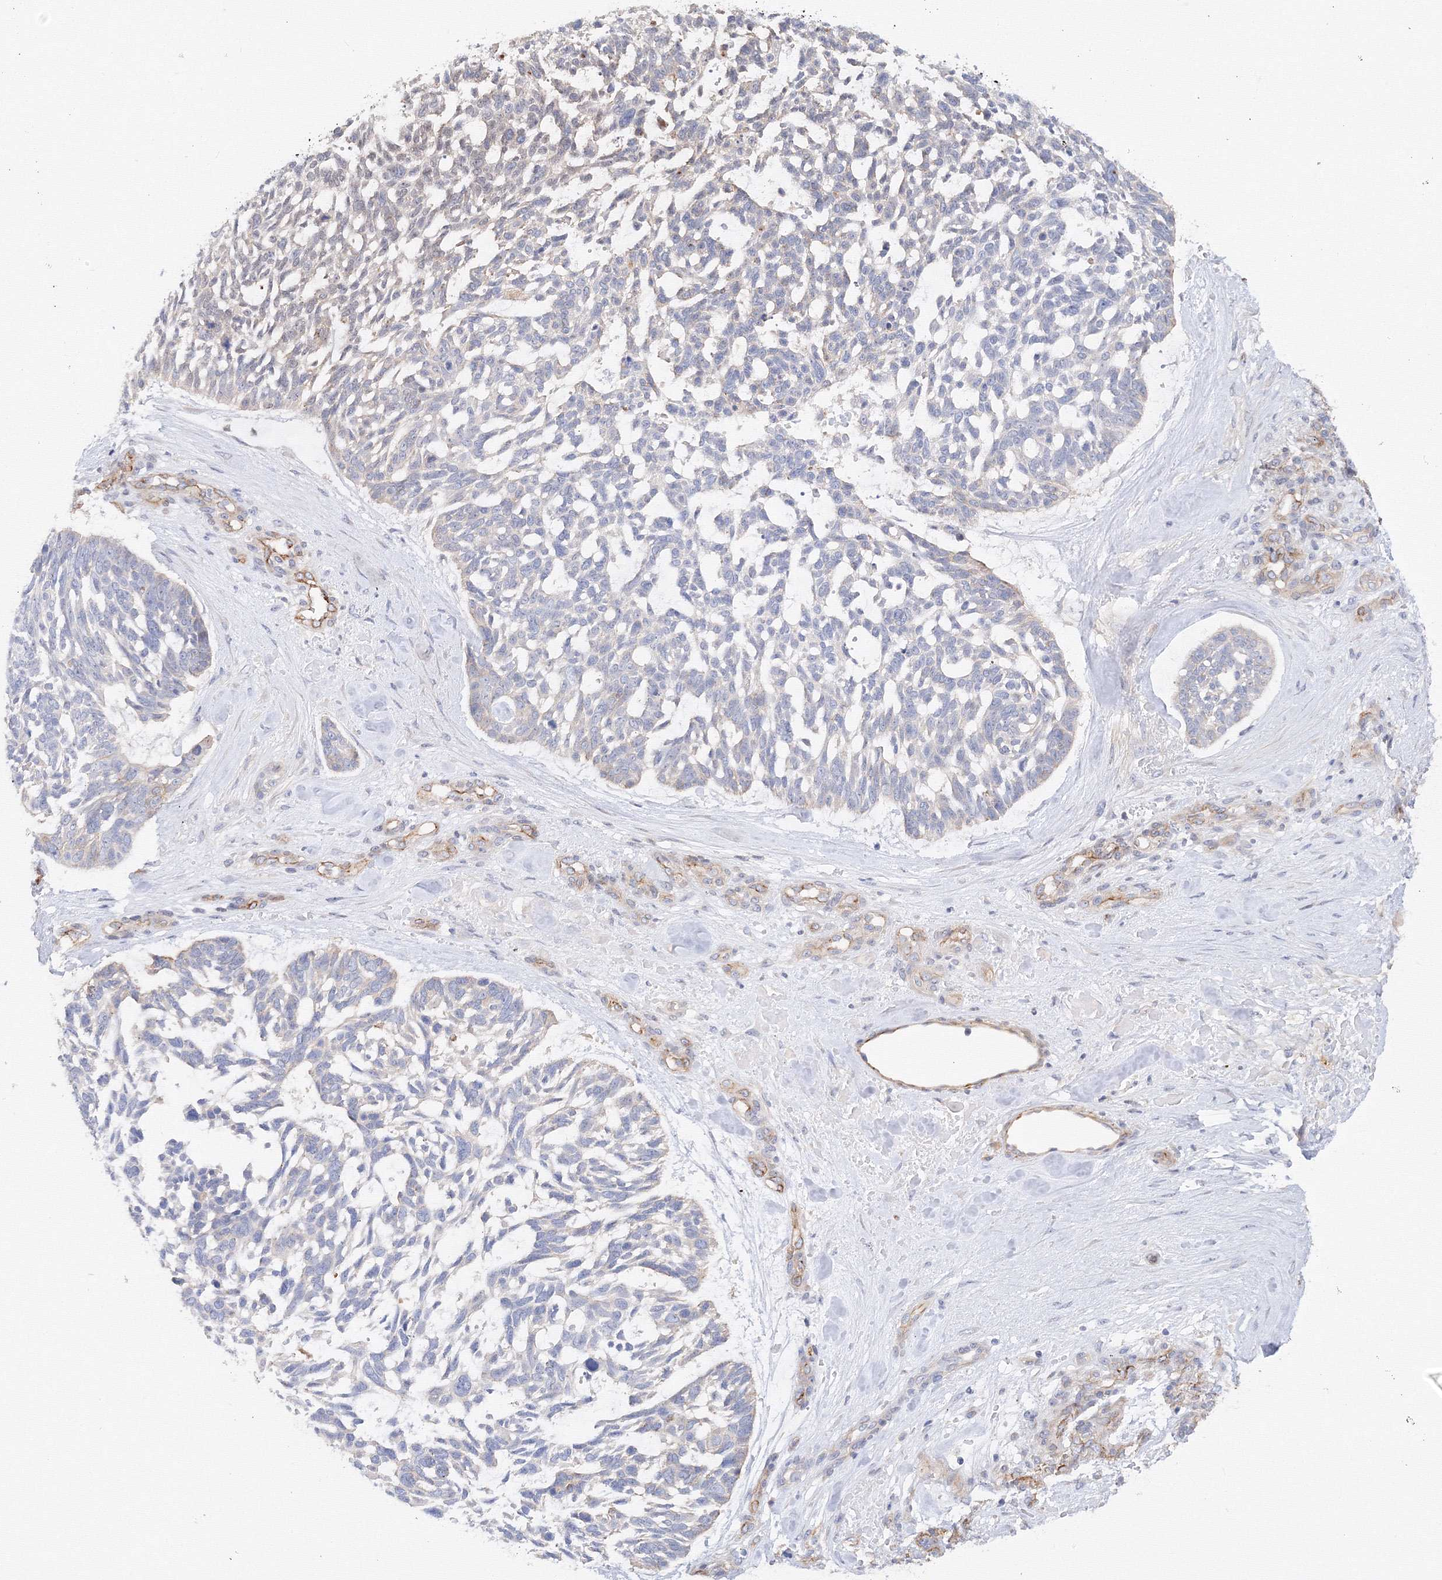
{"staining": {"intensity": "weak", "quantity": "<25%", "location": "cytoplasmic/membranous"}, "tissue": "skin cancer", "cell_type": "Tumor cells", "image_type": "cancer", "snomed": [{"axis": "morphology", "description": "Basal cell carcinoma"}, {"axis": "topography", "description": "Skin"}], "caption": "Image shows no protein staining in tumor cells of skin basal cell carcinoma tissue.", "gene": "DIS3L2", "patient": {"sex": "male", "age": 88}}